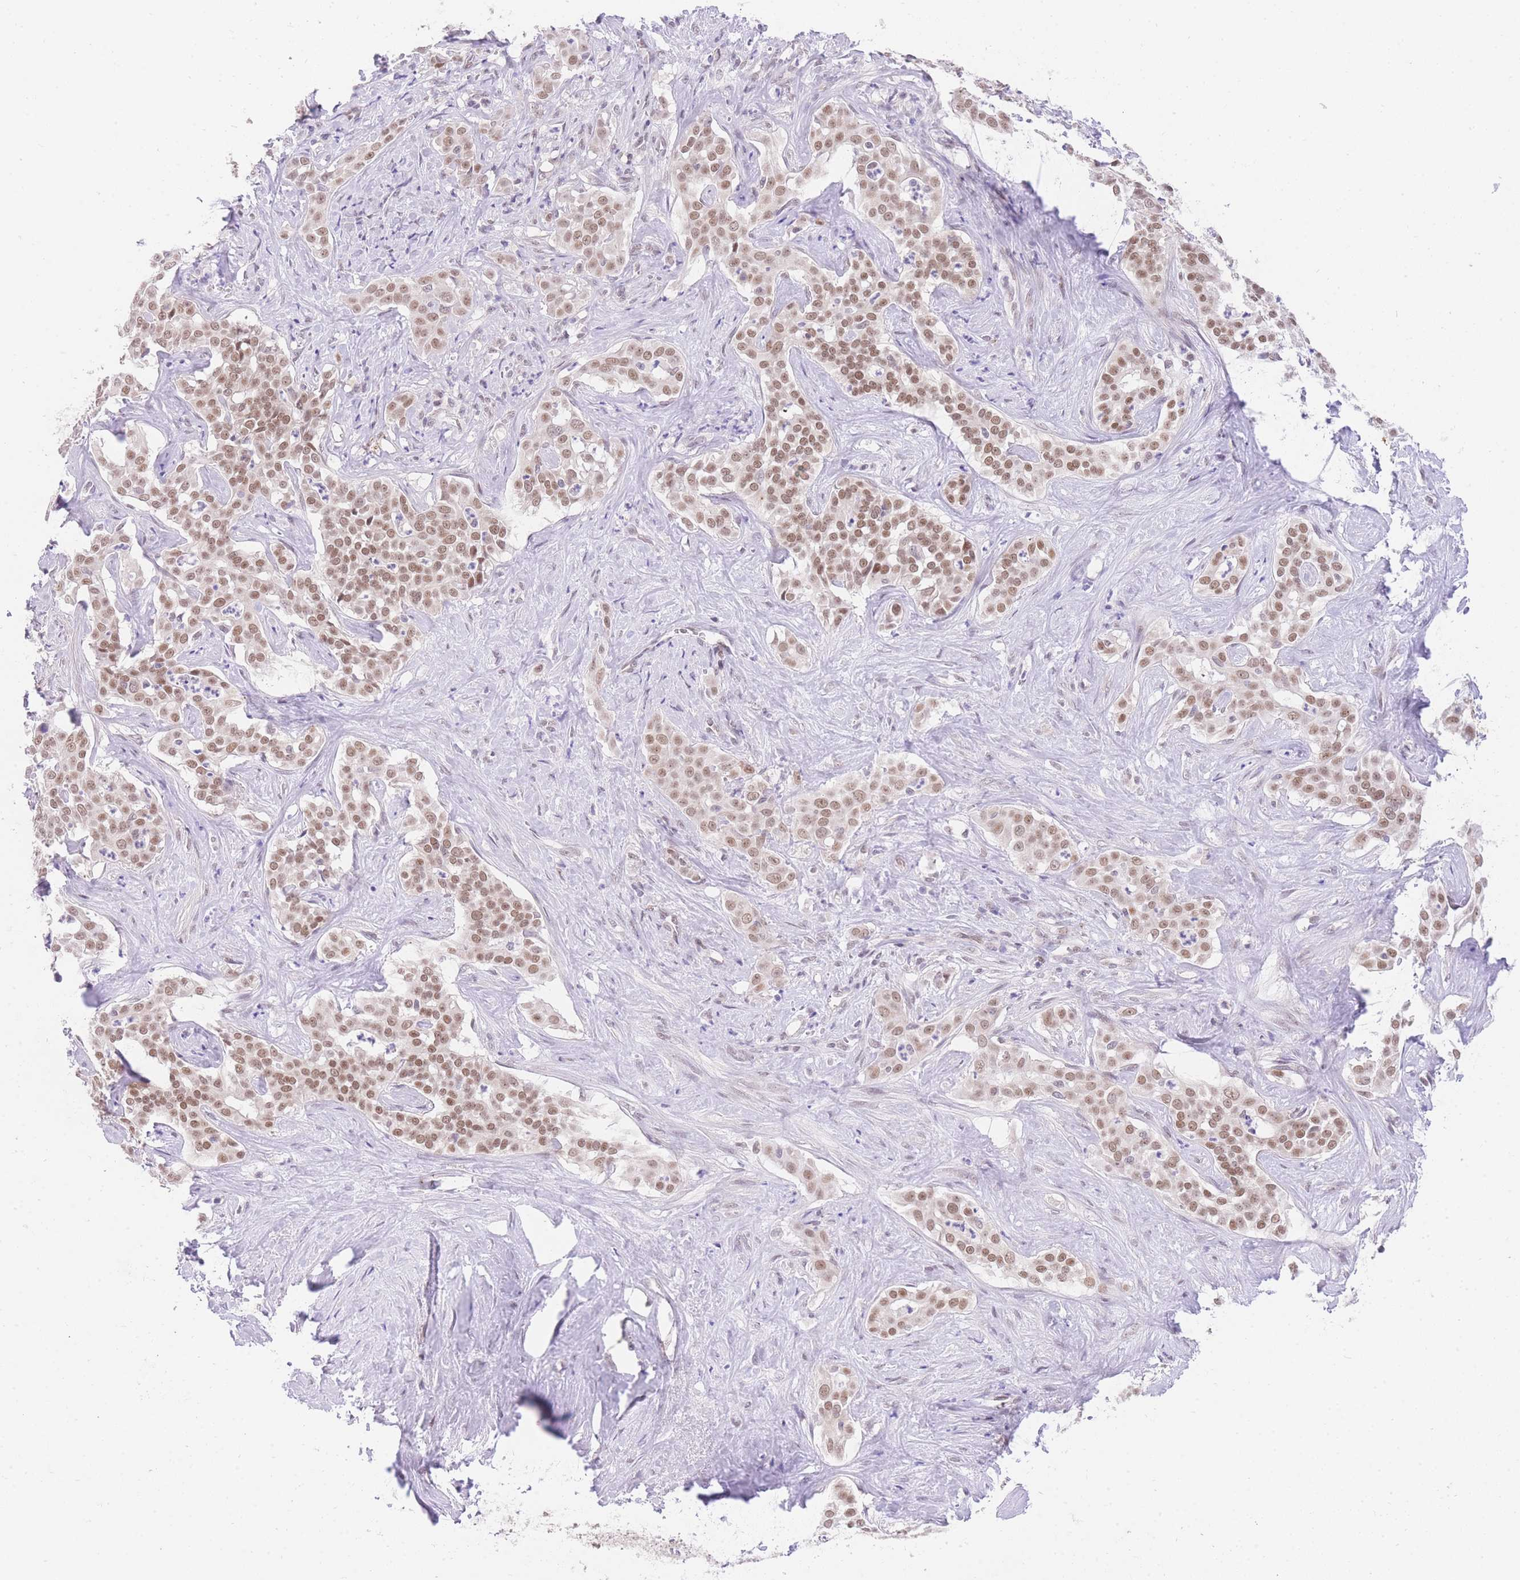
{"staining": {"intensity": "moderate", "quantity": ">75%", "location": "nuclear"}, "tissue": "liver cancer", "cell_type": "Tumor cells", "image_type": "cancer", "snomed": [{"axis": "morphology", "description": "Cholangiocarcinoma"}, {"axis": "topography", "description": "Liver"}], "caption": "The image demonstrates immunohistochemical staining of cholangiocarcinoma (liver). There is moderate nuclear staining is seen in about >75% of tumor cells.", "gene": "UBXN7", "patient": {"sex": "male", "age": 67}}